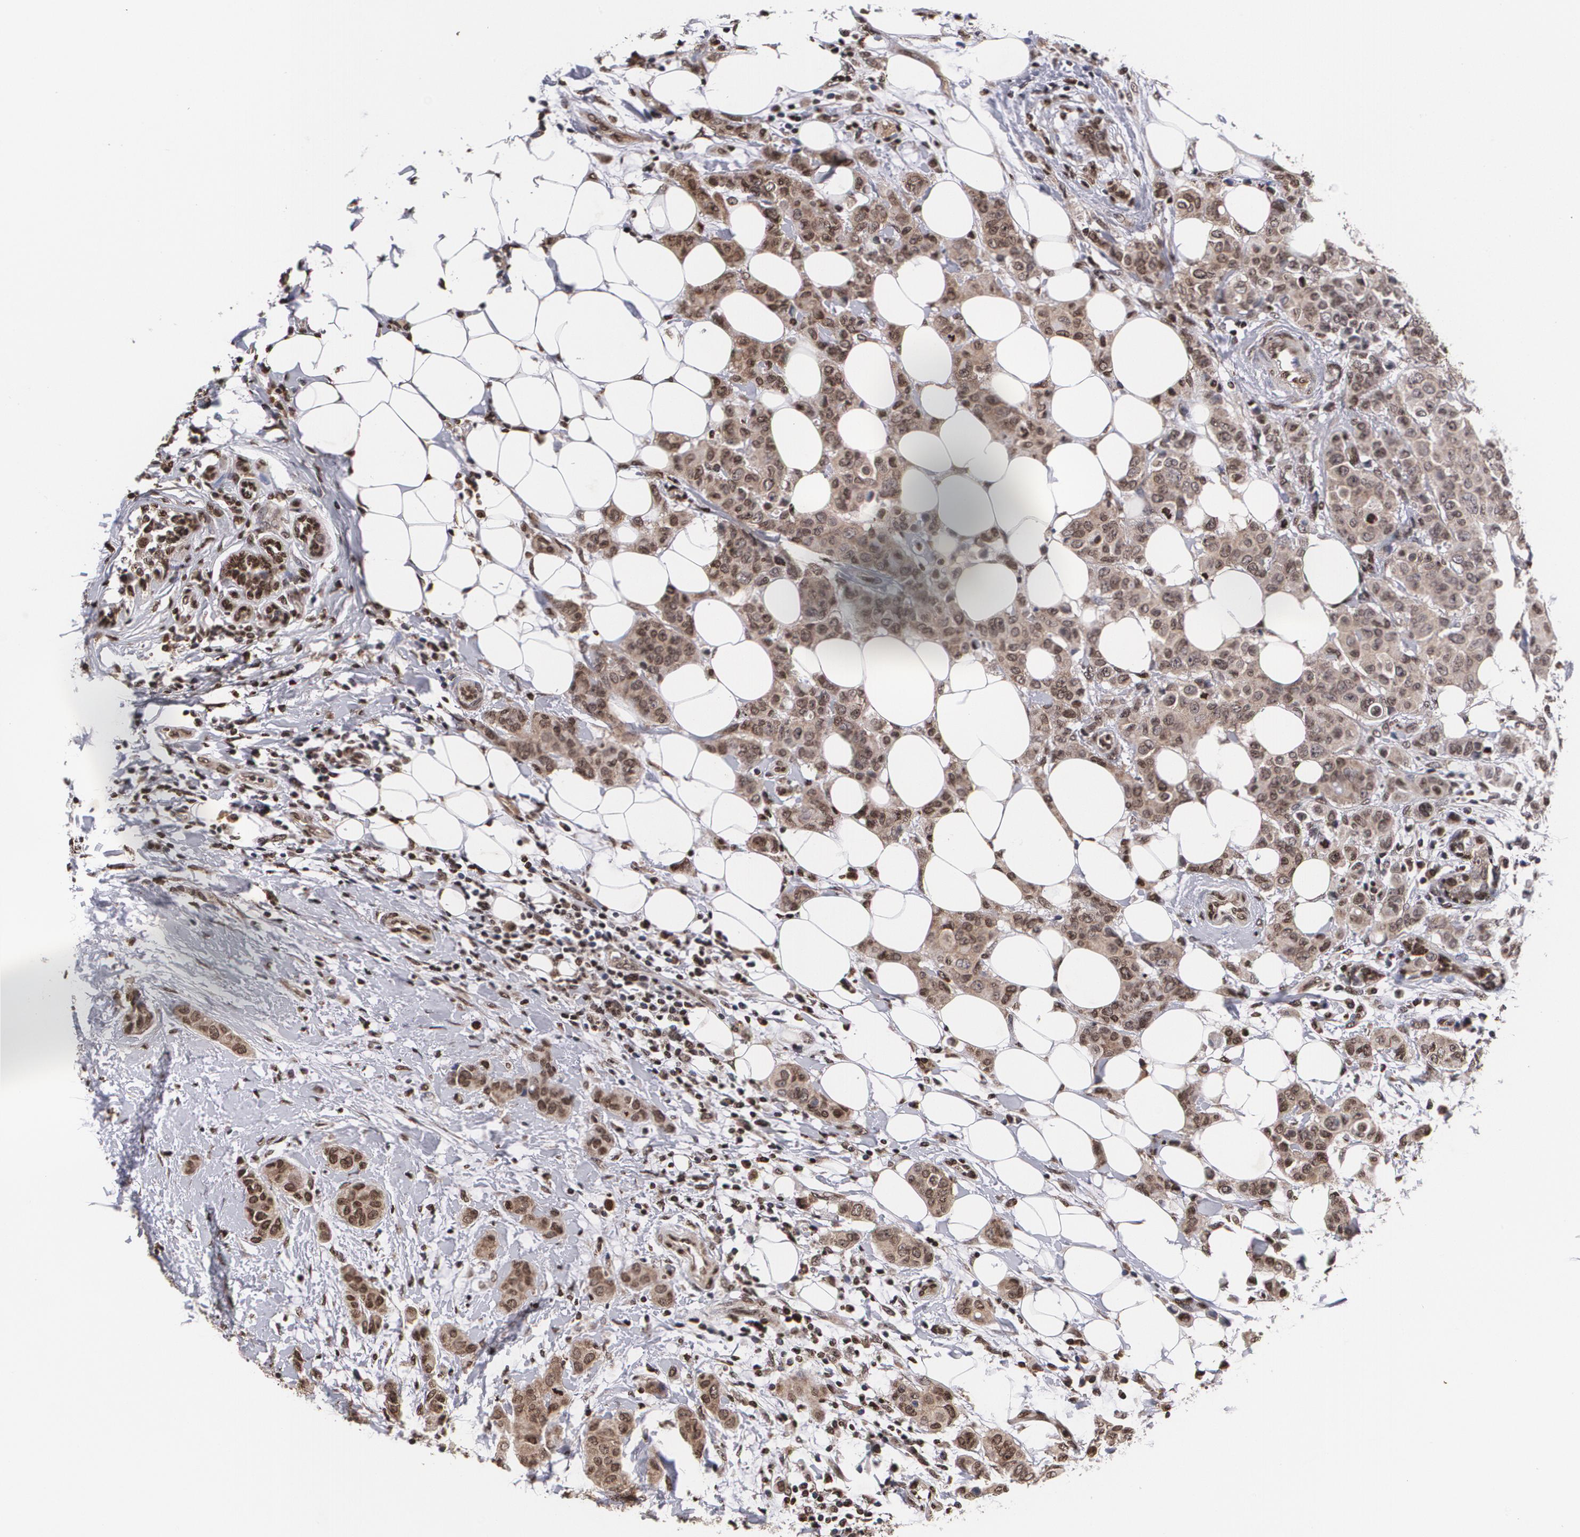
{"staining": {"intensity": "moderate", "quantity": ">75%", "location": "cytoplasmic/membranous"}, "tissue": "breast cancer", "cell_type": "Tumor cells", "image_type": "cancer", "snomed": [{"axis": "morphology", "description": "Duct carcinoma"}, {"axis": "topography", "description": "Breast"}], "caption": "About >75% of tumor cells in breast cancer (infiltrating ductal carcinoma) demonstrate moderate cytoplasmic/membranous protein positivity as visualized by brown immunohistochemical staining.", "gene": "MVP", "patient": {"sex": "female", "age": 40}}